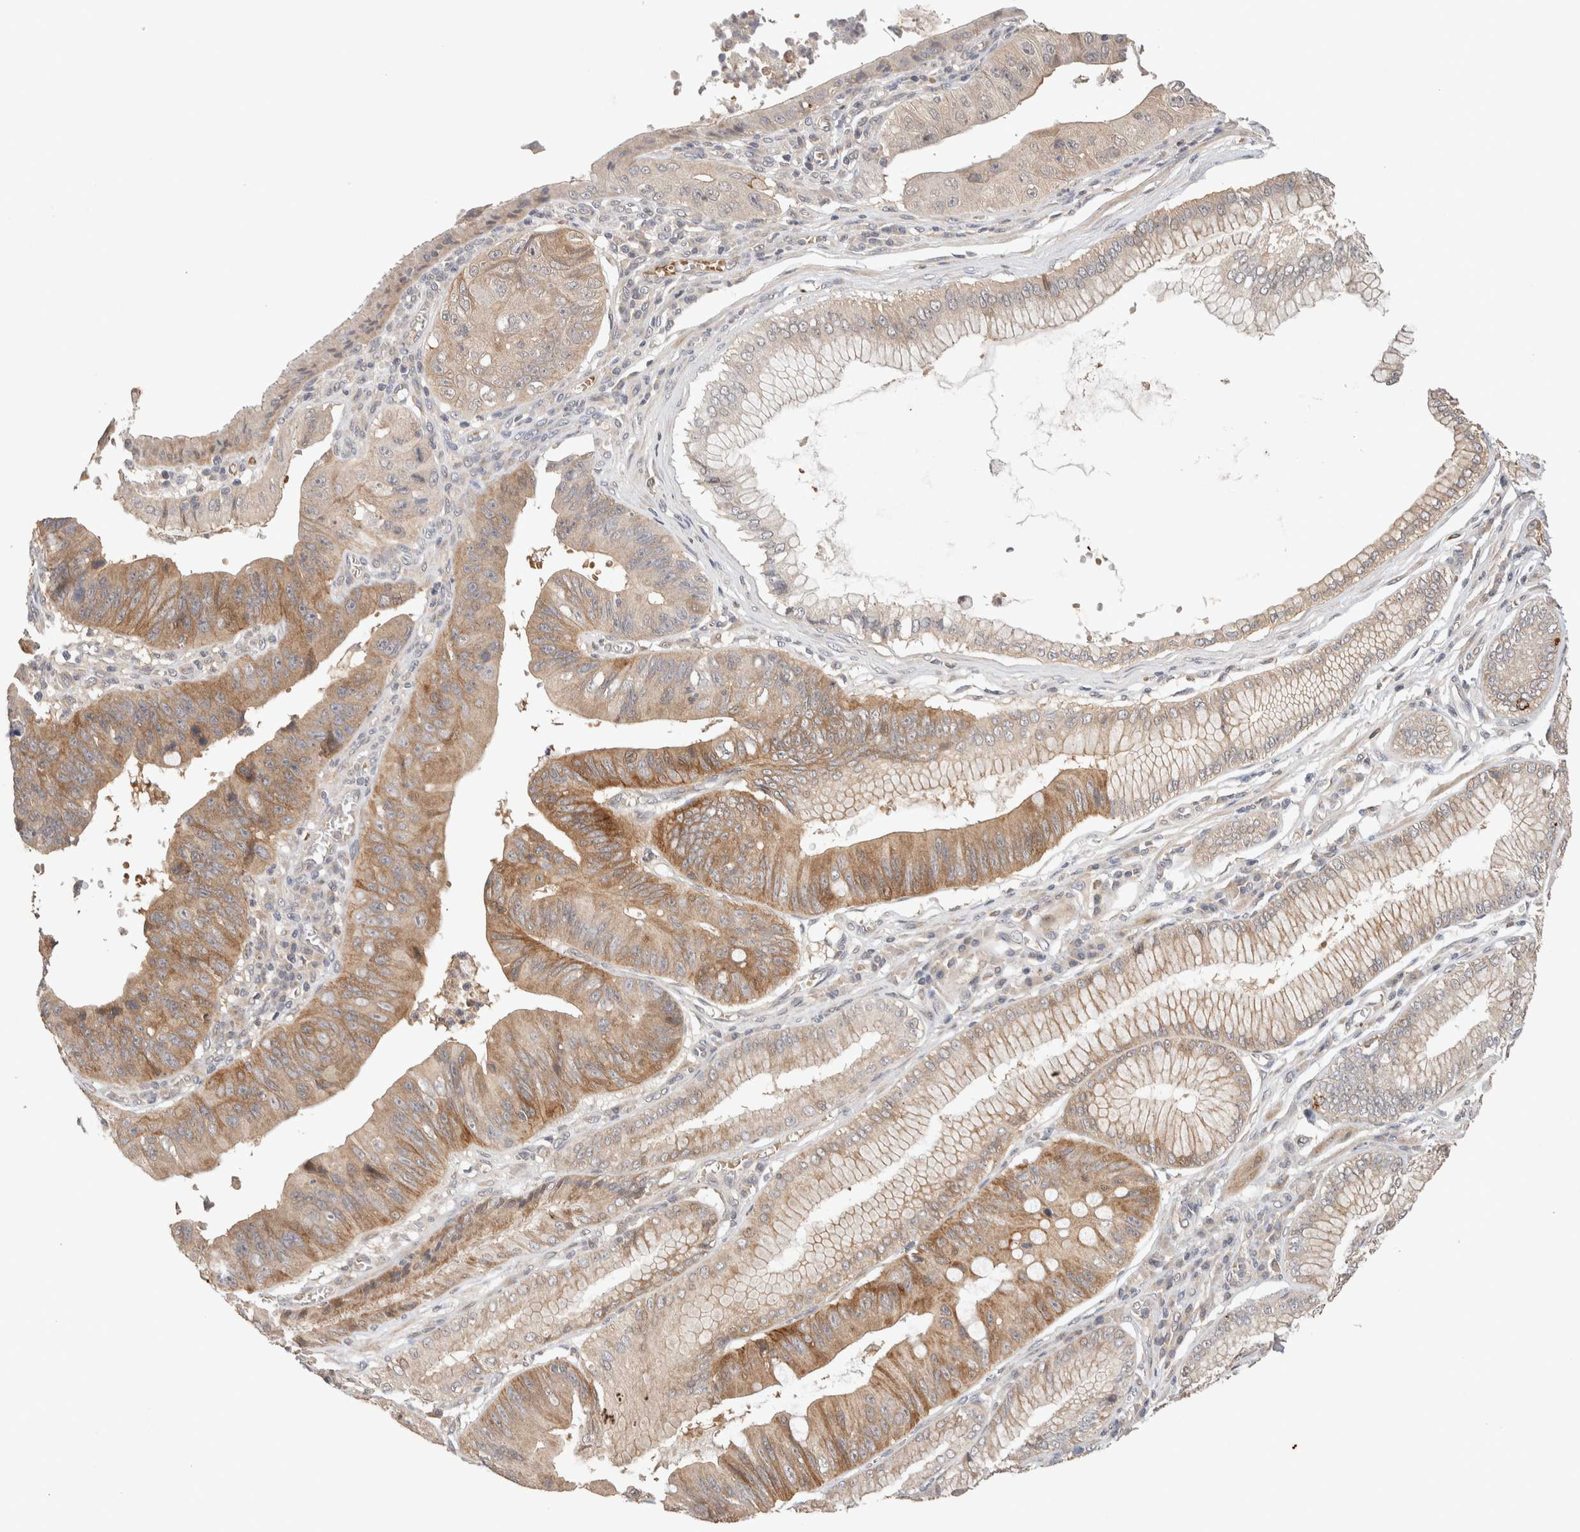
{"staining": {"intensity": "moderate", "quantity": ">75%", "location": "cytoplasmic/membranous"}, "tissue": "stomach cancer", "cell_type": "Tumor cells", "image_type": "cancer", "snomed": [{"axis": "morphology", "description": "Adenocarcinoma, NOS"}, {"axis": "topography", "description": "Stomach"}], "caption": "Protein expression analysis of human stomach cancer (adenocarcinoma) reveals moderate cytoplasmic/membranous positivity in about >75% of tumor cells.", "gene": "CASK", "patient": {"sex": "male", "age": 59}}